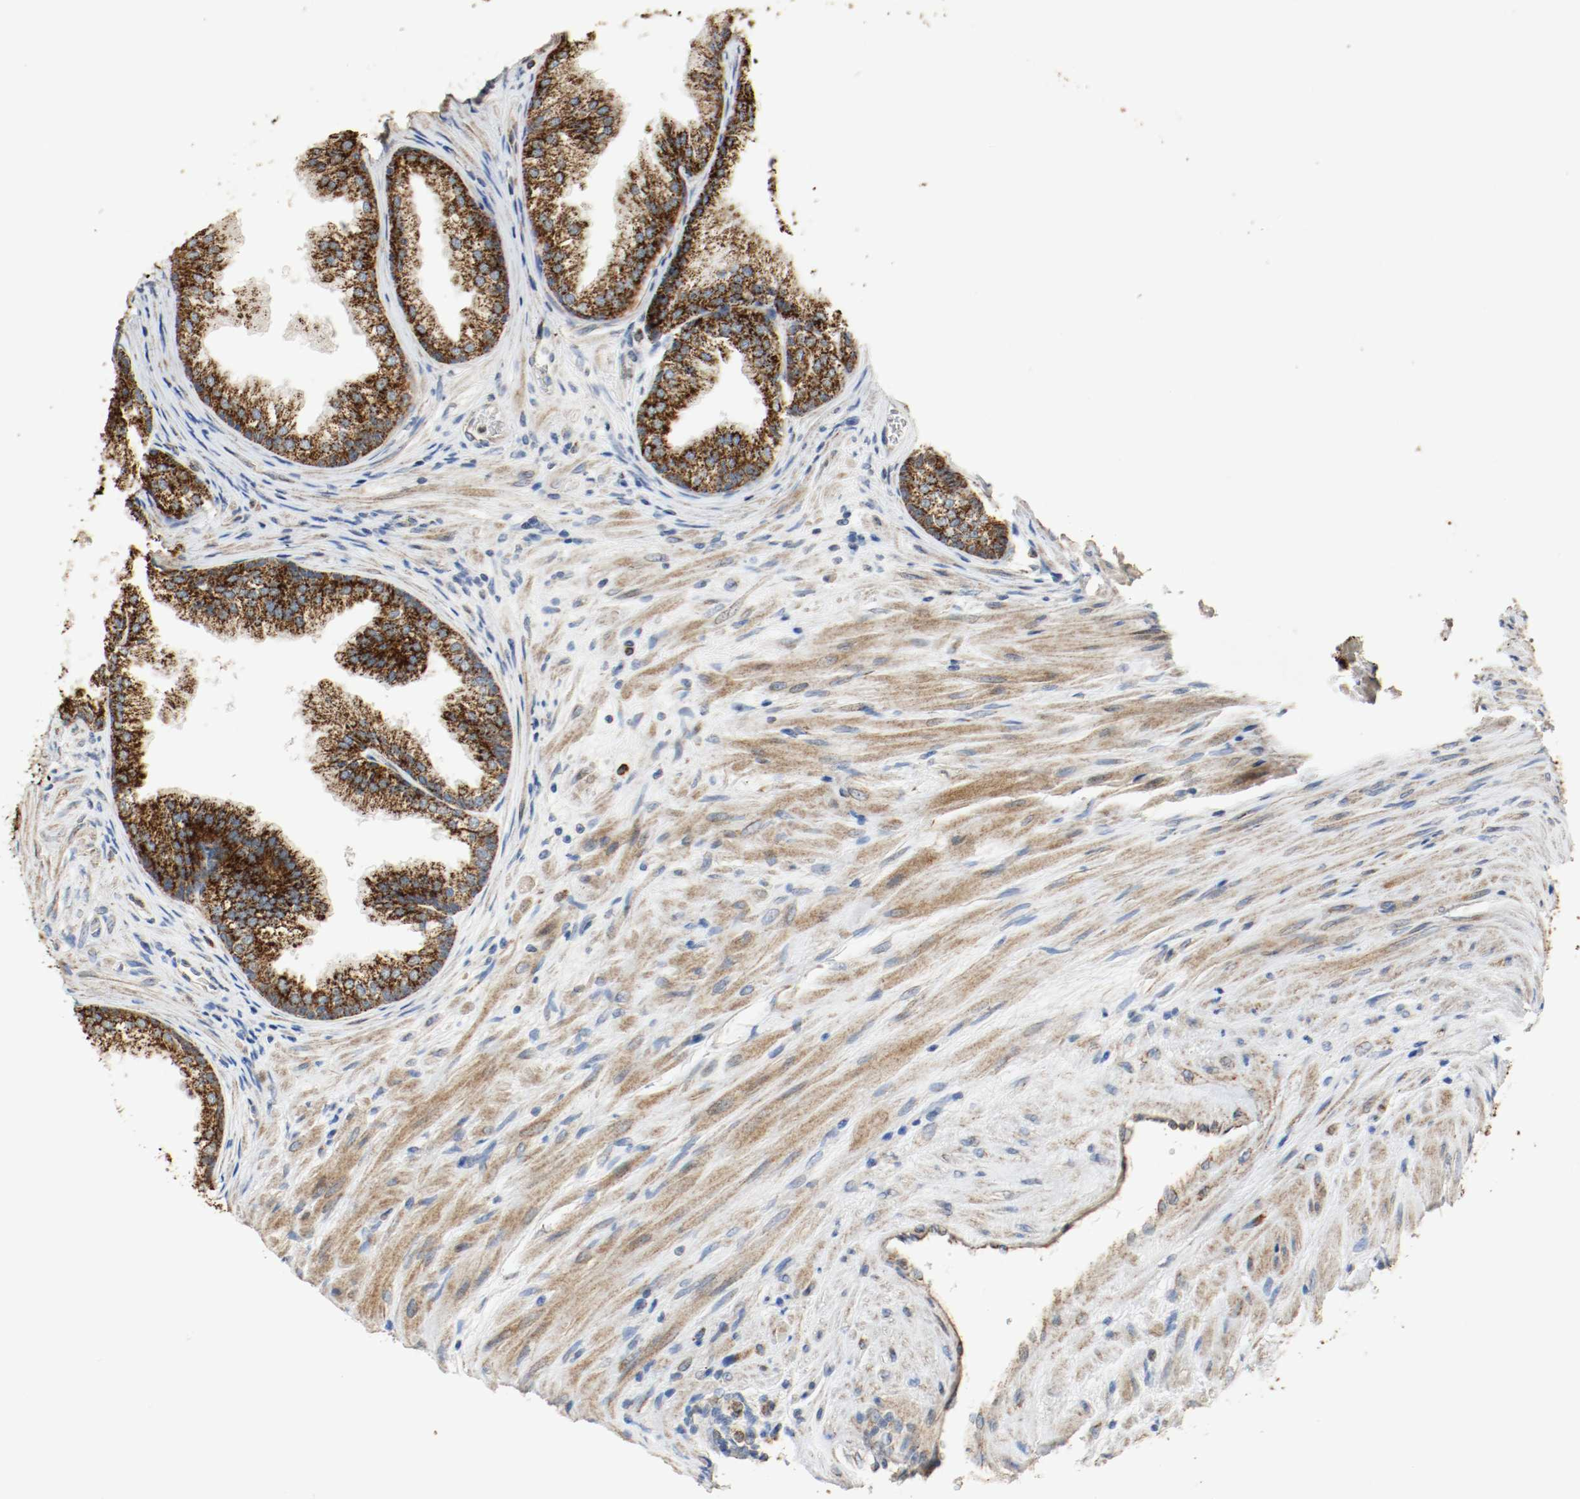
{"staining": {"intensity": "strong", "quantity": ">75%", "location": "cytoplasmic/membranous"}, "tissue": "prostate", "cell_type": "Glandular cells", "image_type": "normal", "snomed": [{"axis": "morphology", "description": "Normal tissue, NOS"}, {"axis": "topography", "description": "Prostate"}], "caption": "Human prostate stained for a protein (brown) shows strong cytoplasmic/membranous positive expression in approximately >75% of glandular cells.", "gene": "ALDH4A1", "patient": {"sex": "male", "age": 76}}